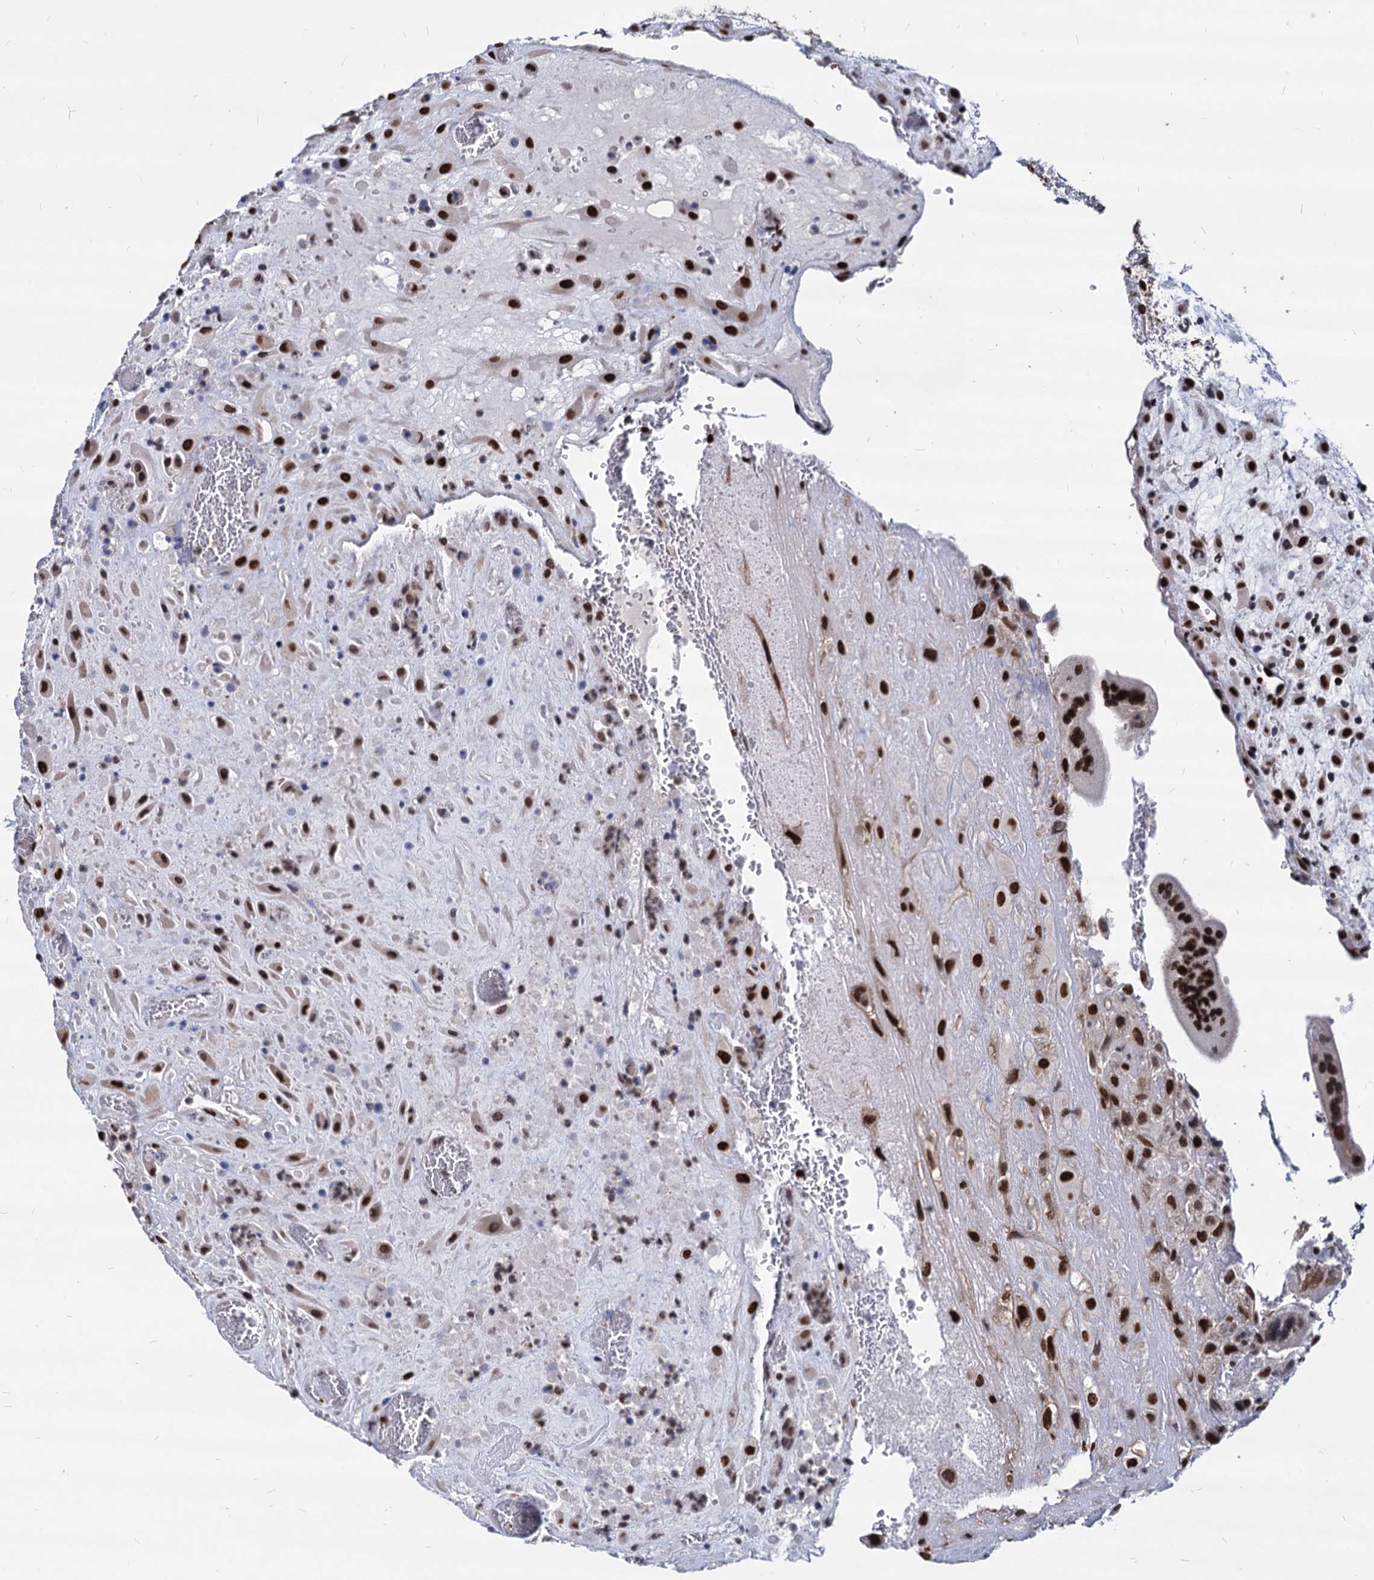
{"staining": {"intensity": "strong", "quantity": ">75%", "location": "nuclear"}, "tissue": "placenta", "cell_type": "Decidual cells", "image_type": "normal", "snomed": [{"axis": "morphology", "description": "Normal tissue, NOS"}, {"axis": "topography", "description": "Placenta"}], "caption": "Placenta stained with a protein marker reveals strong staining in decidual cells.", "gene": "MECP2", "patient": {"sex": "female", "age": 35}}